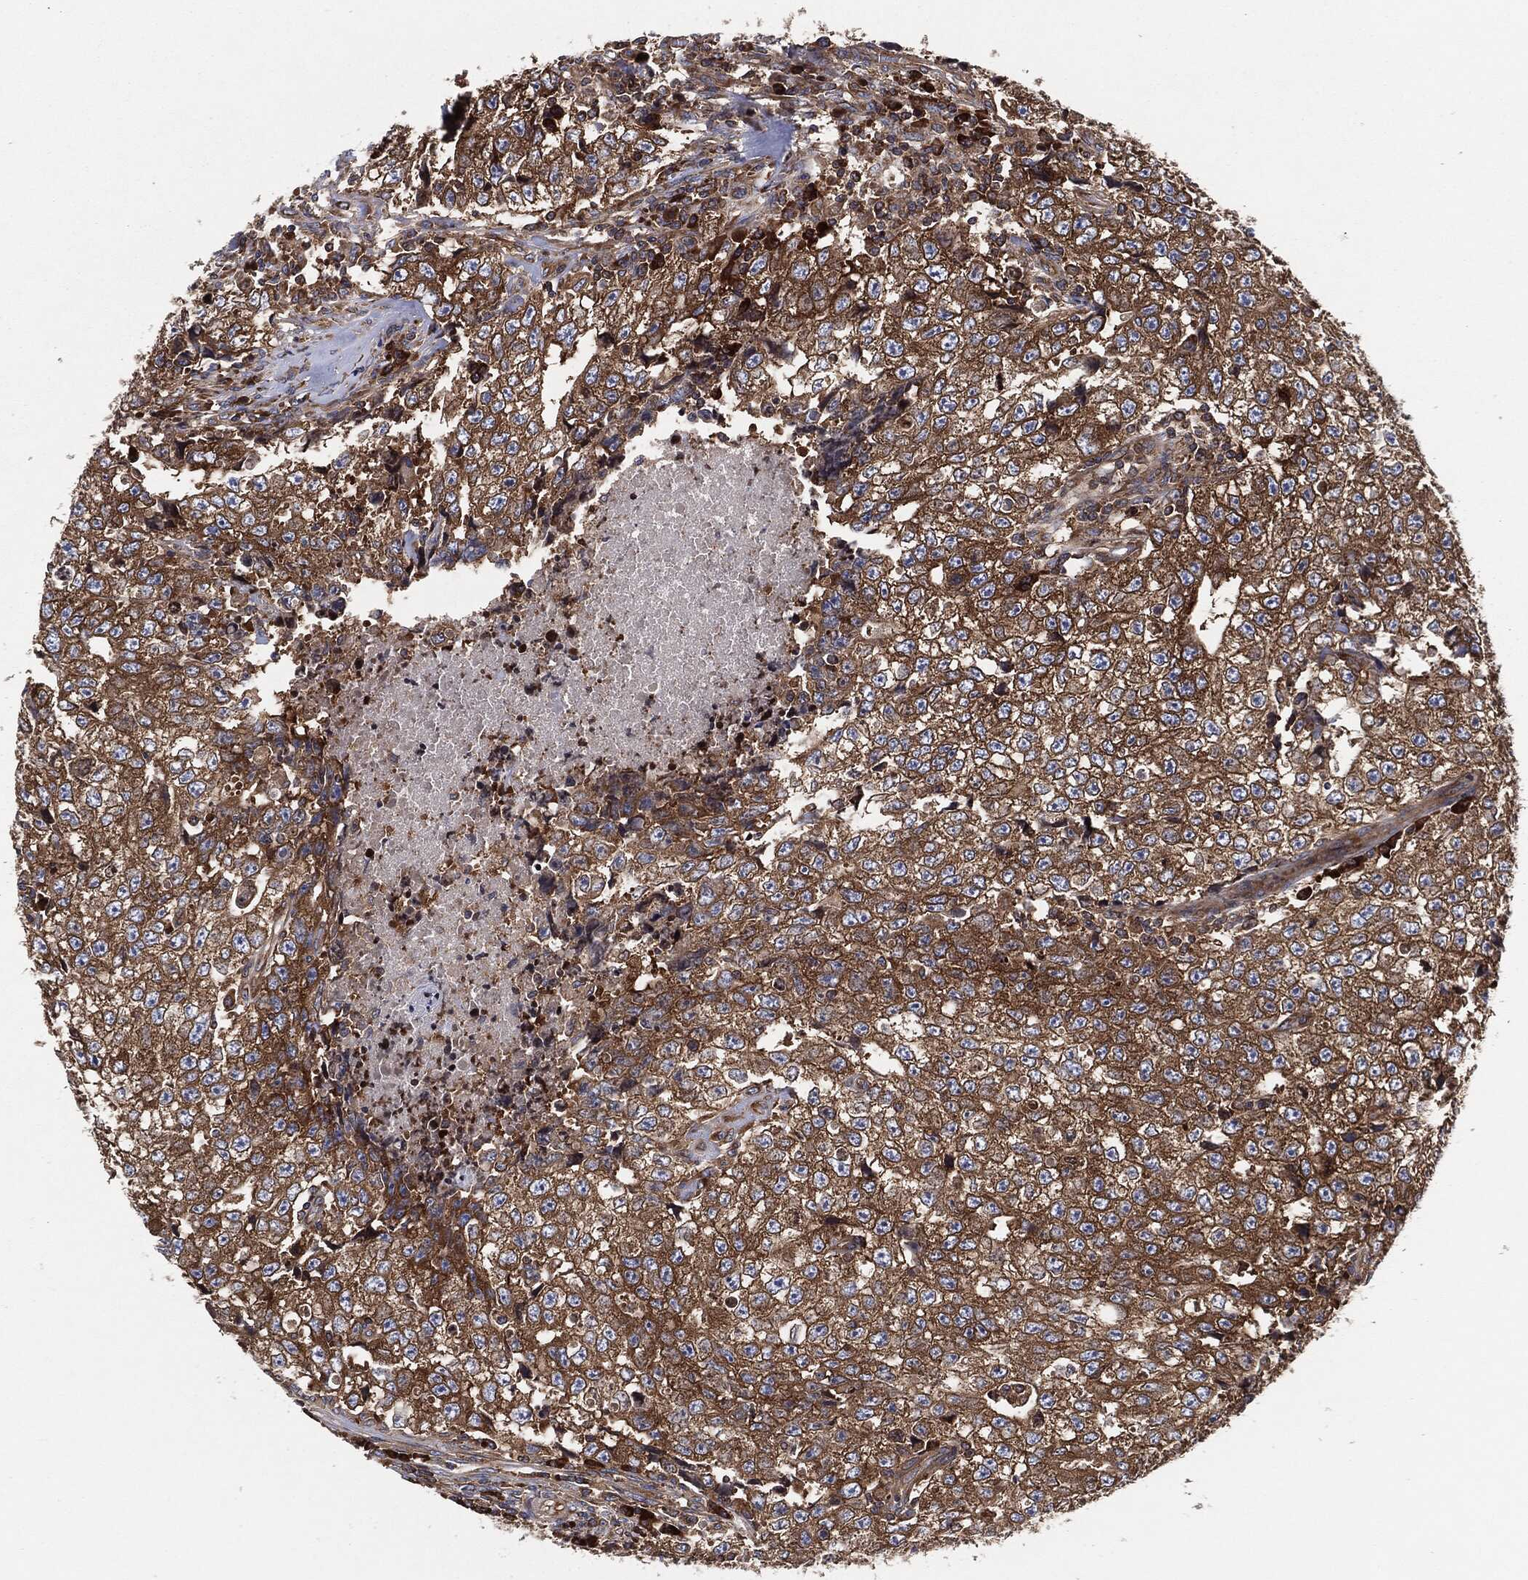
{"staining": {"intensity": "strong", "quantity": ">75%", "location": "cytoplasmic/membranous"}, "tissue": "testis cancer", "cell_type": "Tumor cells", "image_type": "cancer", "snomed": [{"axis": "morphology", "description": "Necrosis, NOS"}, {"axis": "morphology", "description": "Carcinoma, Embryonal, NOS"}, {"axis": "topography", "description": "Testis"}], "caption": "Immunohistochemical staining of human testis cancer demonstrates strong cytoplasmic/membranous protein expression in about >75% of tumor cells. (Stains: DAB in brown, nuclei in blue, Microscopy: brightfield microscopy at high magnification).", "gene": "EIF2S2", "patient": {"sex": "male", "age": 19}}